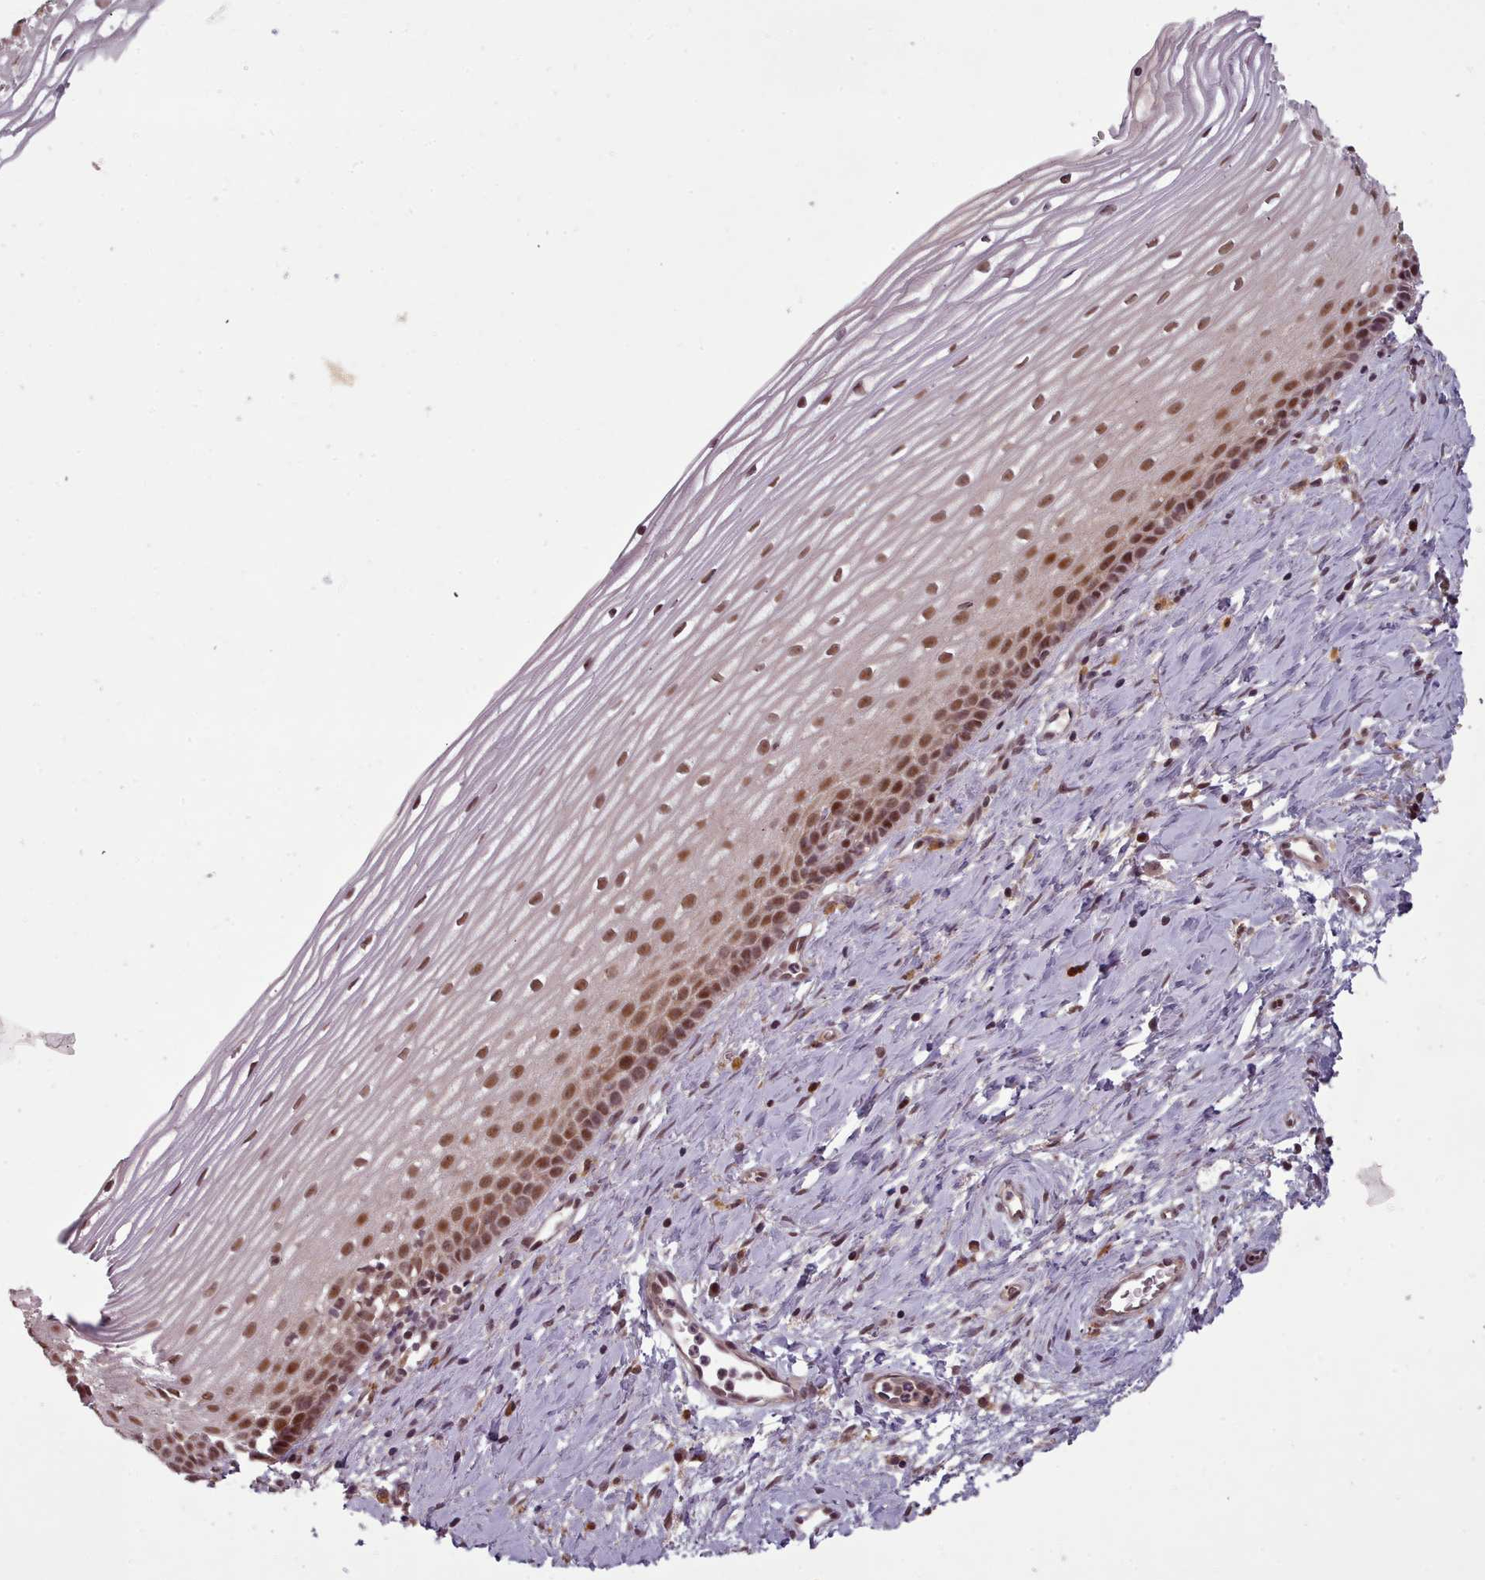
{"staining": {"intensity": "moderate", "quantity": ">75%", "location": "cytoplasmic/membranous,nuclear"}, "tissue": "cervix", "cell_type": "Glandular cells", "image_type": "normal", "snomed": [{"axis": "morphology", "description": "Normal tissue, NOS"}, {"axis": "topography", "description": "Cervix"}], "caption": "Brown immunohistochemical staining in benign human cervix displays moderate cytoplasmic/membranous,nuclear positivity in about >75% of glandular cells. Using DAB (brown) and hematoxylin (blue) stains, captured at high magnification using brightfield microscopy.", "gene": "CDC6", "patient": {"sex": "female", "age": 47}}